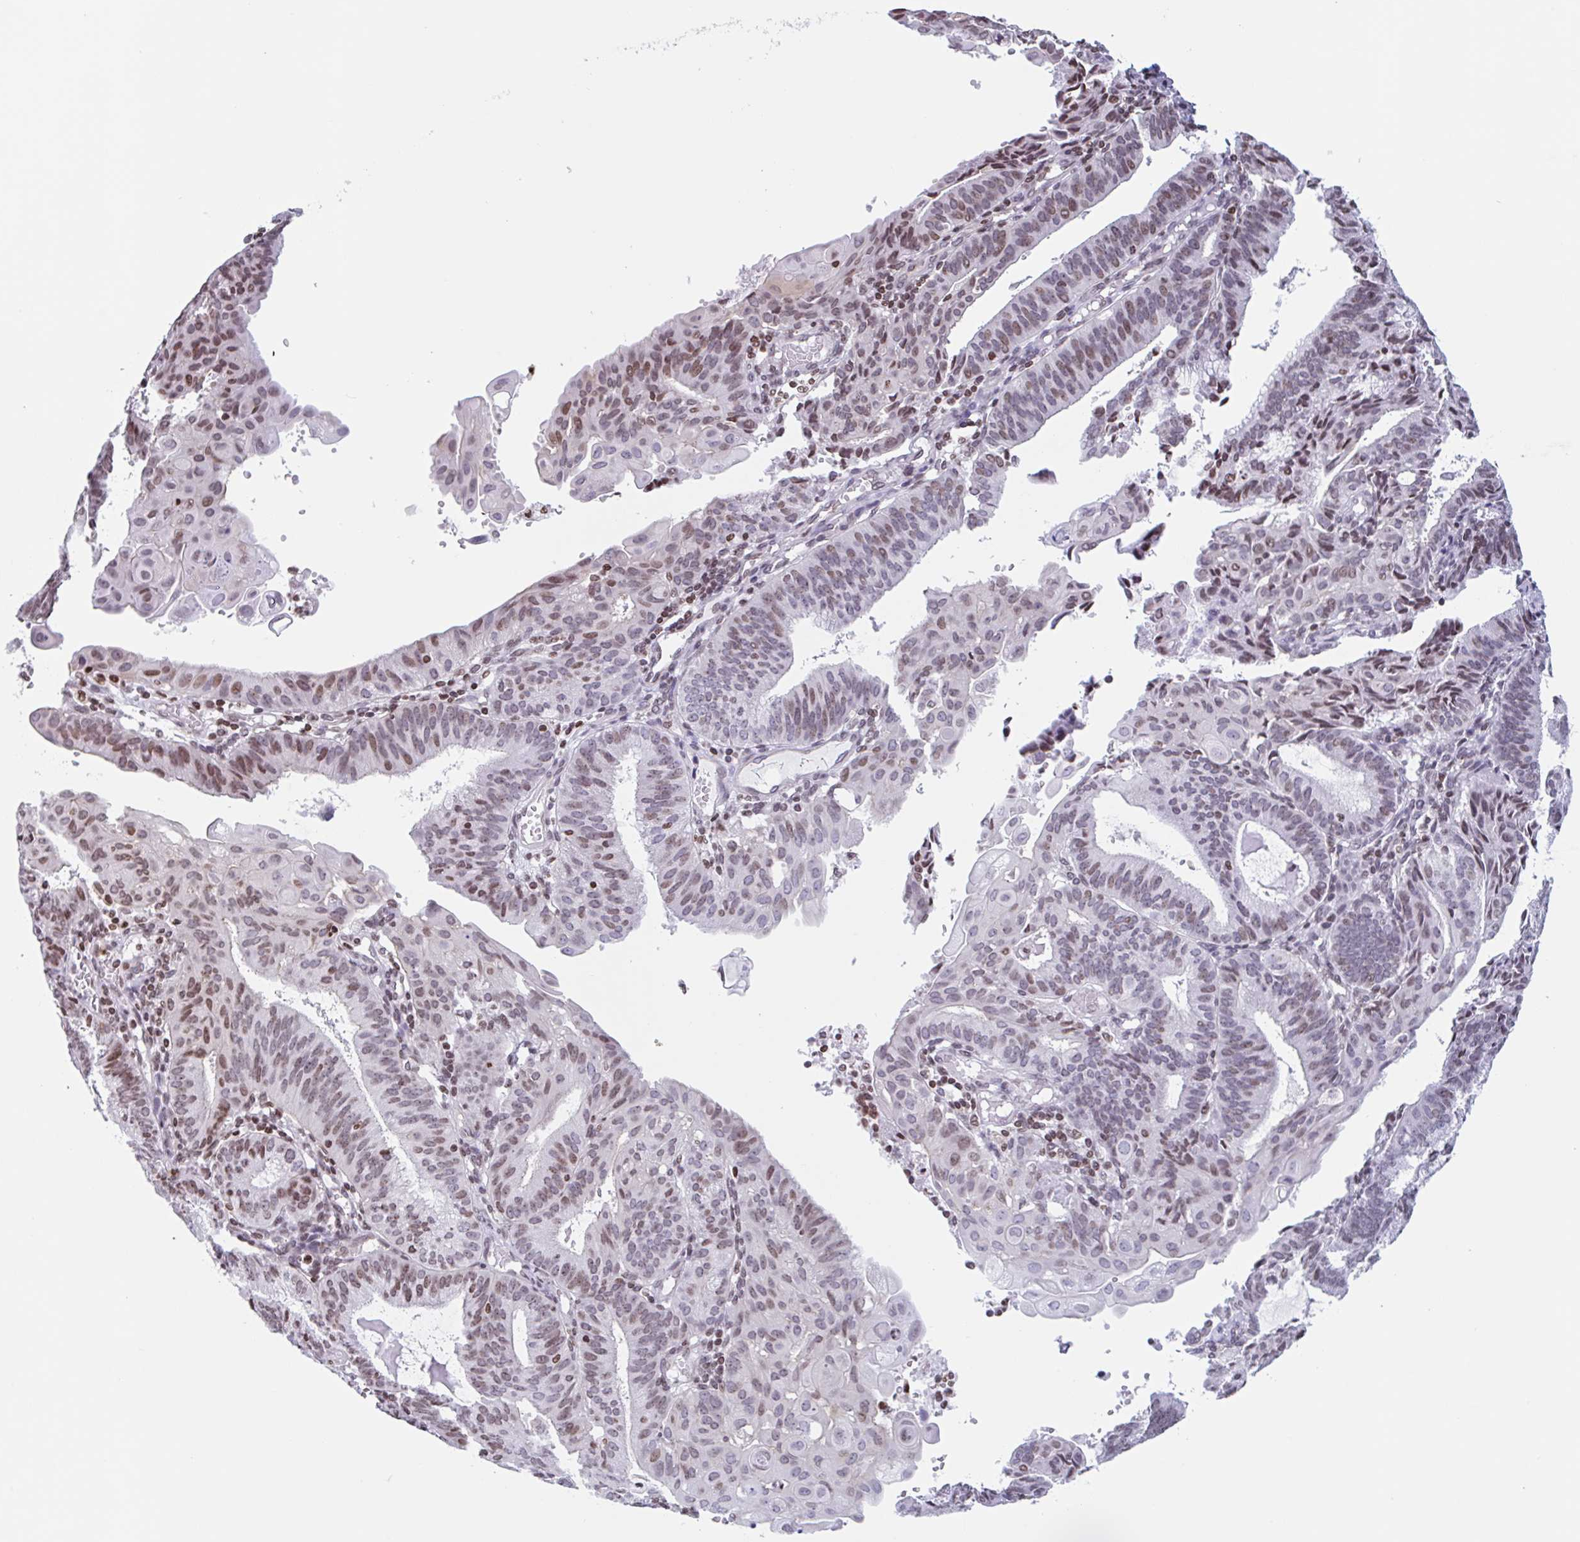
{"staining": {"intensity": "moderate", "quantity": "25%-75%", "location": "nuclear"}, "tissue": "endometrial cancer", "cell_type": "Tumor cells", "image_type": "cancer", "snomed": [{"axis": "morphology", "description": "Adenocarcinoma, NOS"}, {"axis": "topography", "description": "Endometrium"}], "caption": "Endometrial cancer (adenocarcinoma) stained with a brown dye demonstrates moderate nuclear positive positivity in about 25%-75% of tumor cells.", "gene": "NOL6", "patient": {"sex": "female", "age": 49}}